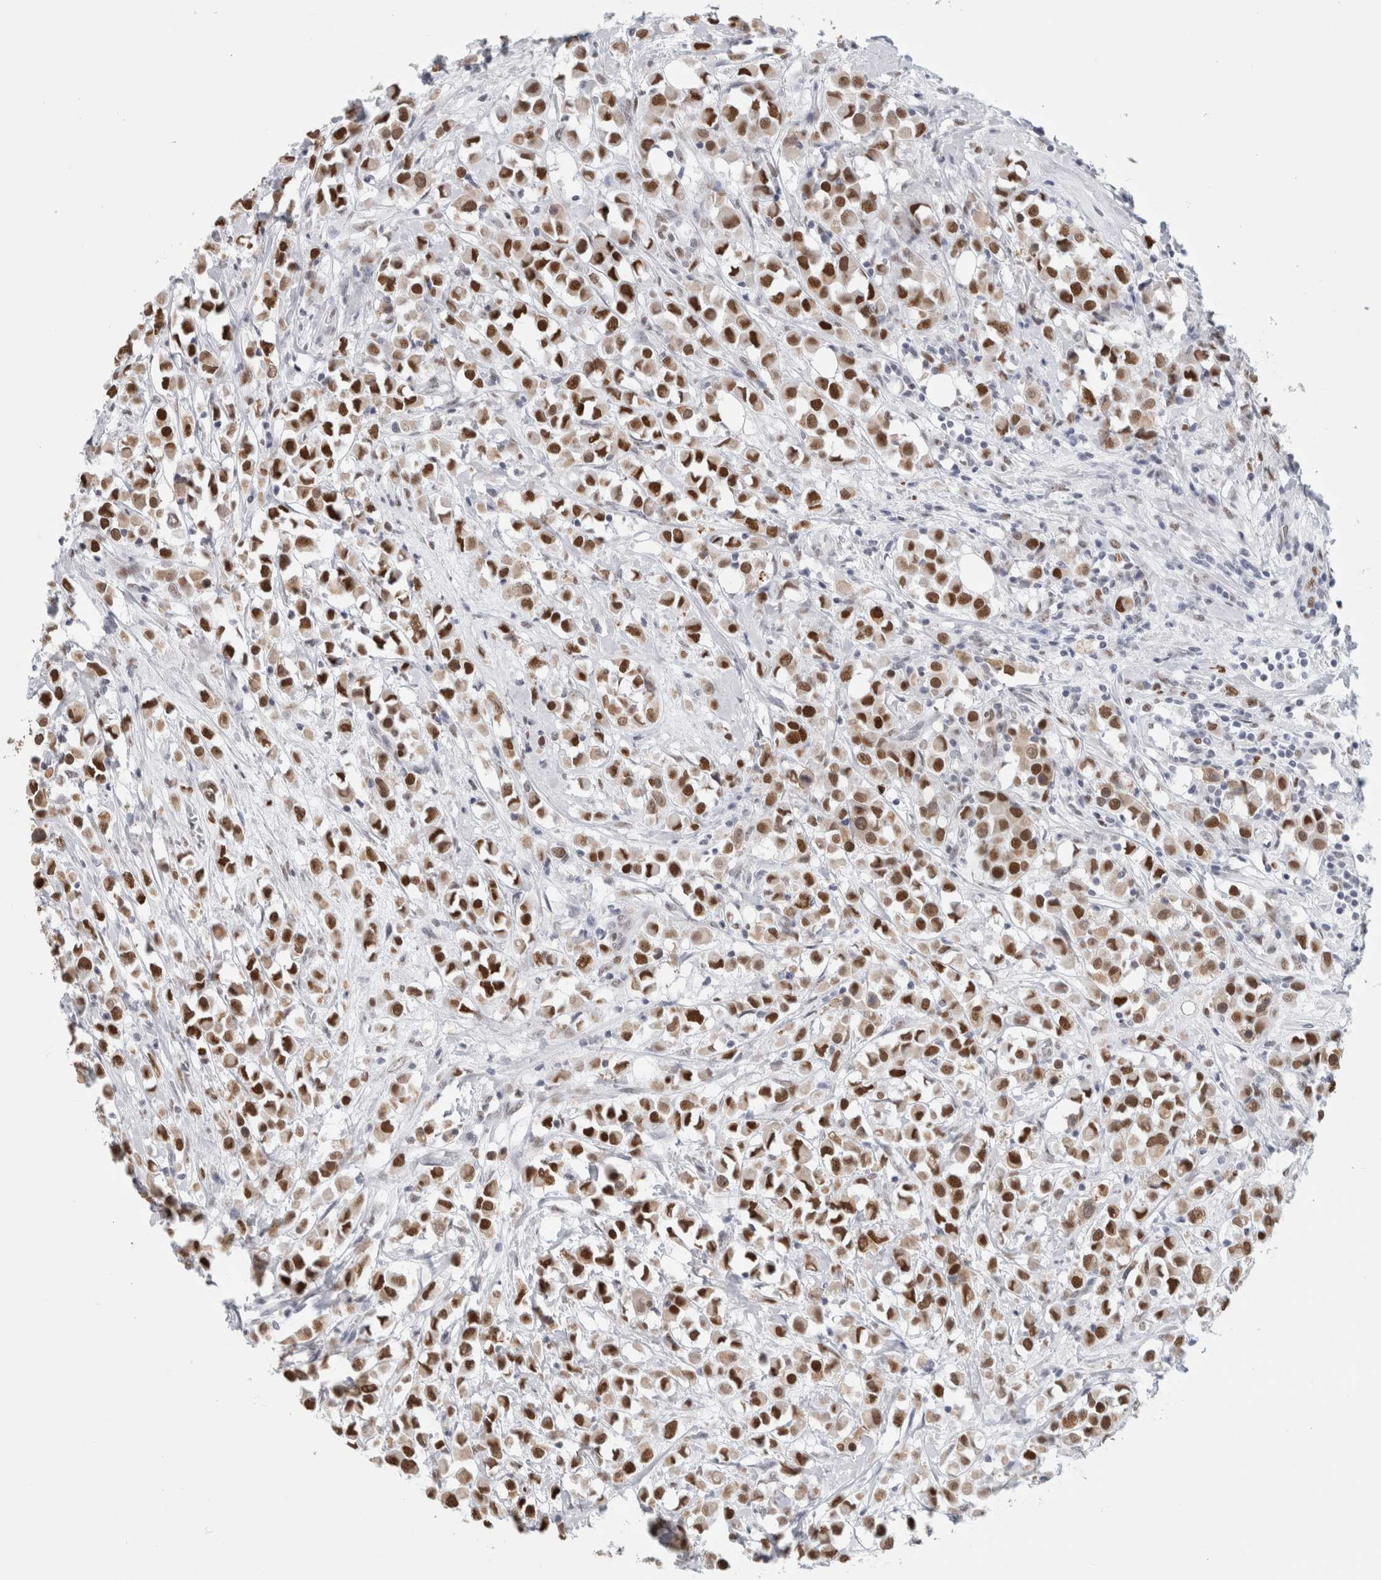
{"staining": {"intensity": "strong", "quantity": ">75%", "location": "nuclear"}, "tissue": "breast cancer", "cell_type": "Tumor cells", "image_type": "cancer", "snomed": [{"axis": "morphology", "description": "Duct carcinoma"}, {"axis": "topography", "description": "Breast"}], "caption": "Human breast infiltrating ductal carcinoma stained with a brown dye reveals strong nuclear positive staining in approximately >75% of tumor cells.", "gene": "SMARCC1", "patient": {"sex": "female", "age": 61}}